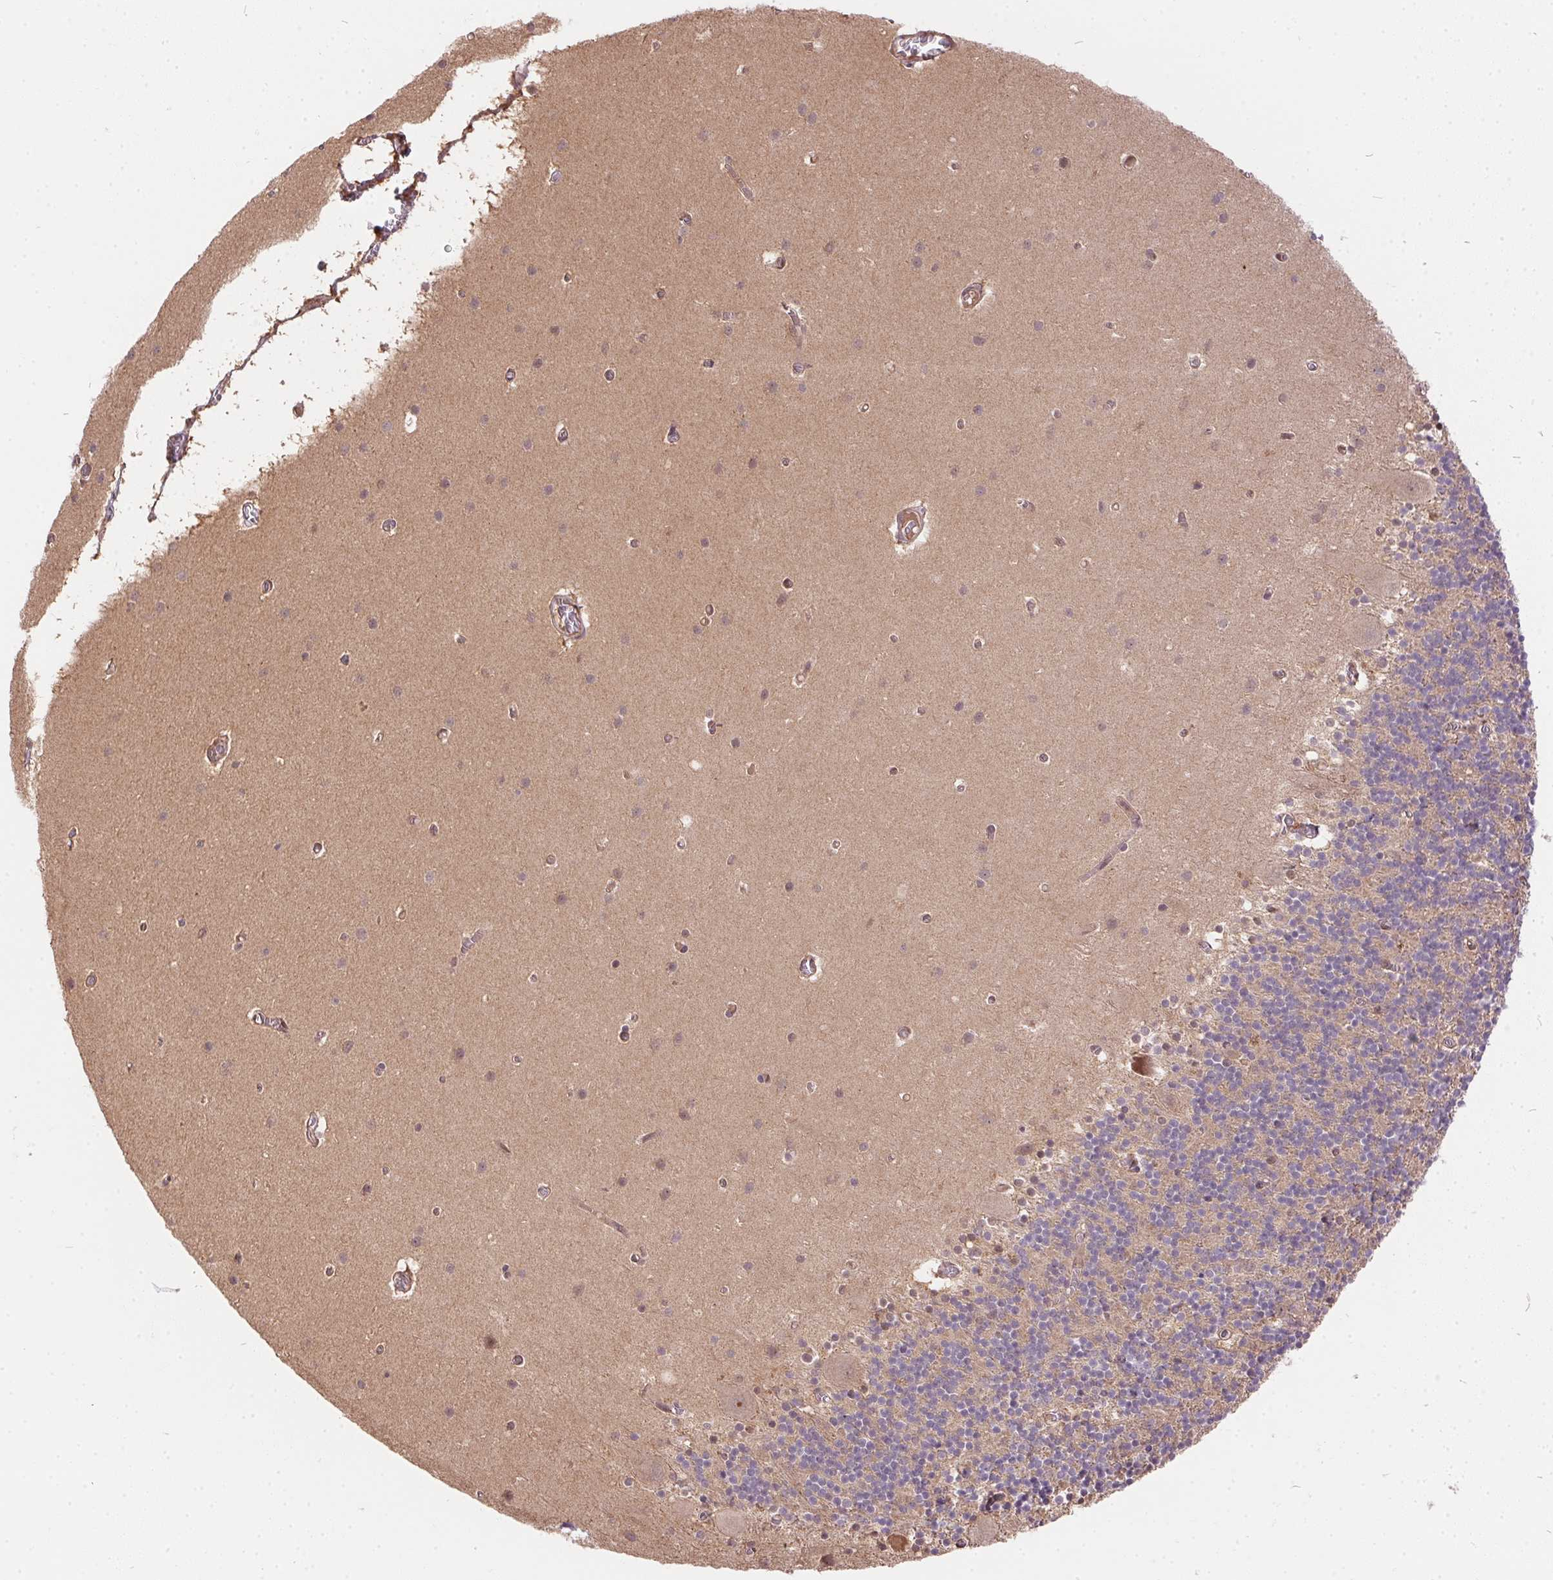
{"staining": {"intensity": "negative", "quantity": "none", "location": "none"}, "tissue": "cerebellum", "cell_type": "Cells in granular layer", "image_type": "normal", "snomed": [{"axis": "morphology", "description": "Normal tissue, NOS"}, {"axis": "topography", "description": "Cerebellum"}], "caption": "This is an immunohistochemistry (IHC) histopathology image of benign cerebellum. There is no positivity in cells in granular layer.", "gene": "NUDT16", "patient": {"sex": "male", "age": 70}}